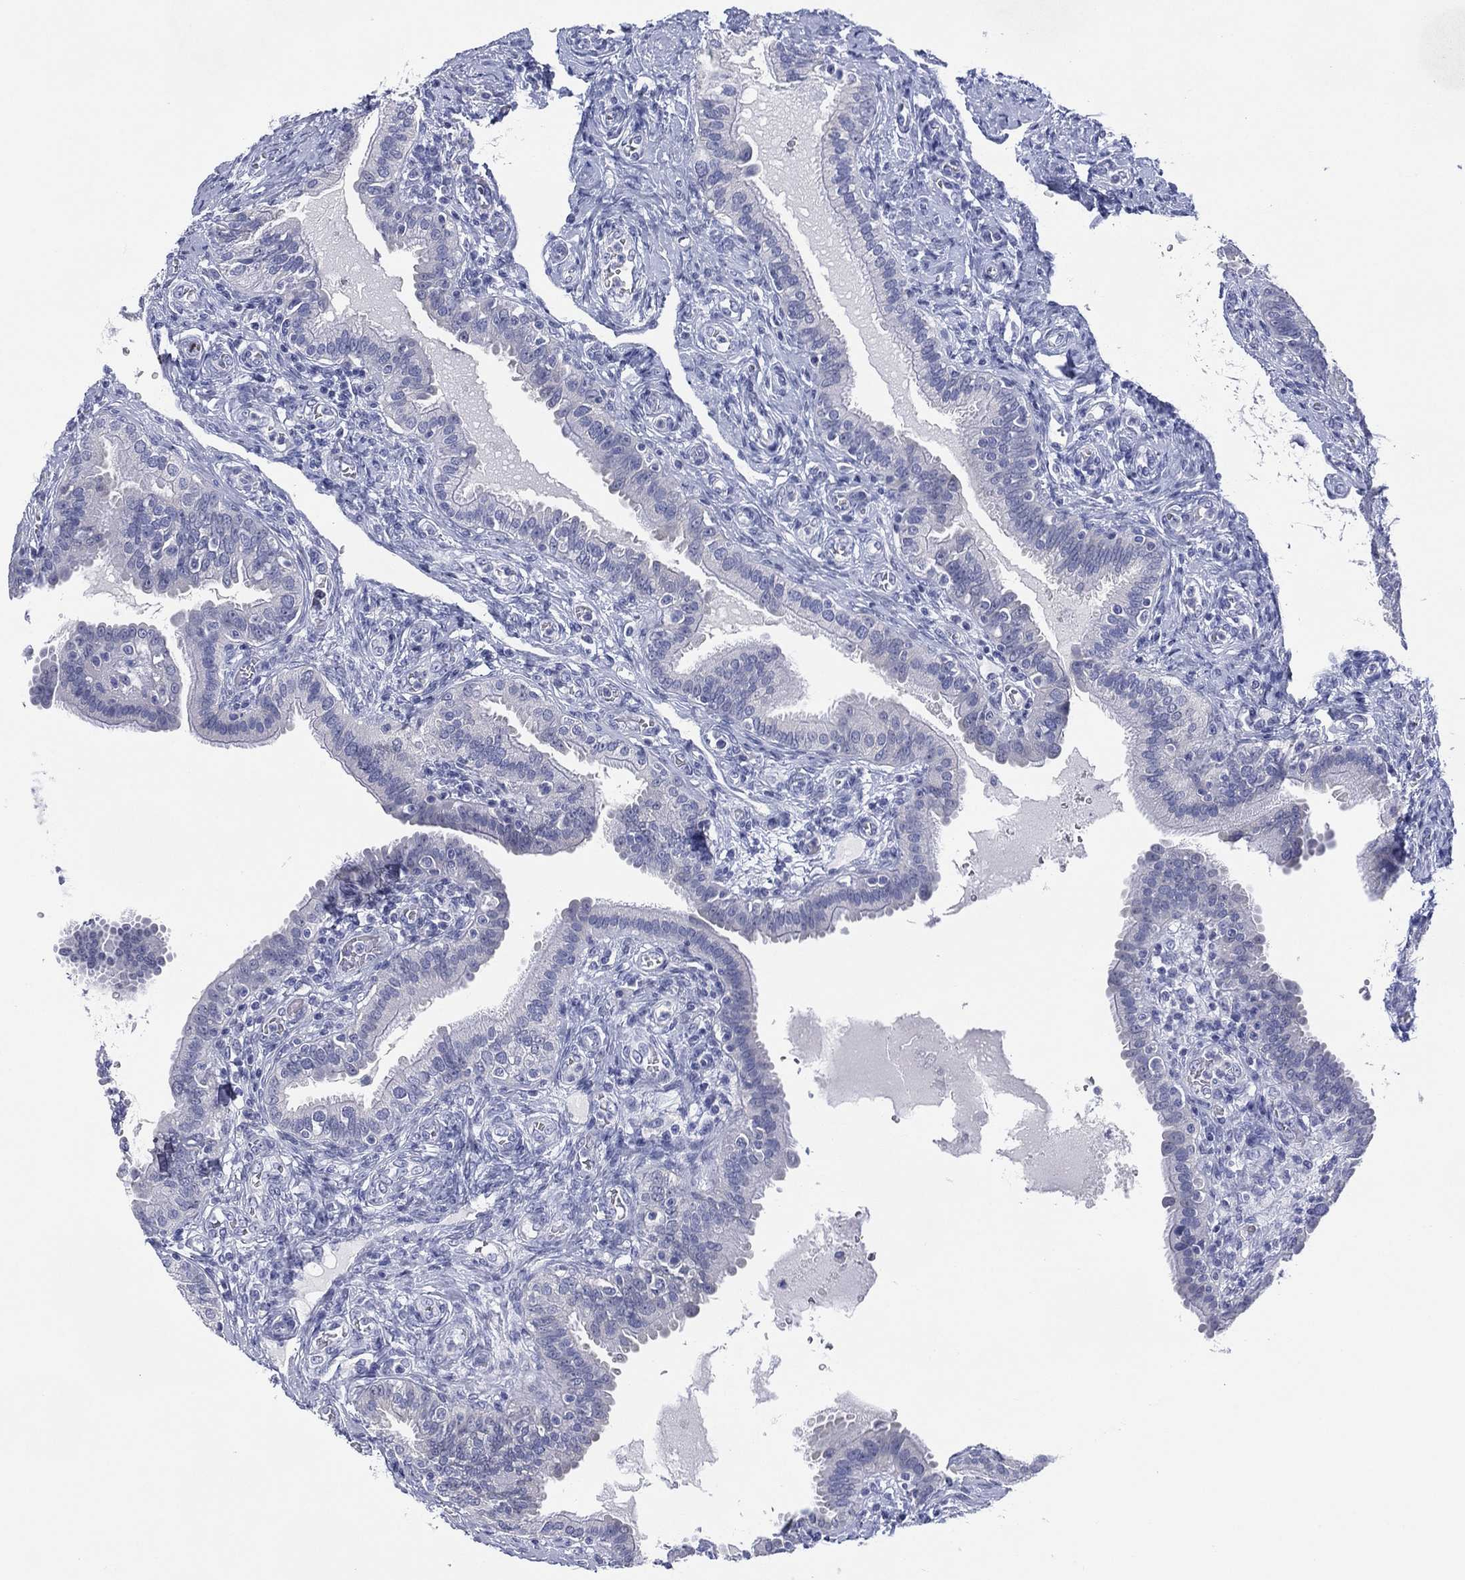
{"staining": {"intensity": "negative", "quantity": "none", "location": "none"}, "tissue": "fallopian tube", "cell_type": "Glandular cells", "image_type": "normal", "snomed": [{"axis": "morphology", "description": "Normal tissue, NOS"}, {"axis": "topography", "description": "Fallopian tube"}, {"axis": "topography", "description": "Ovary"}], "caption": "Unremarkable fallopian tube was stained to show a protein in brown. There is no significant expression in glandular cells. The staining was performed using DAB (3,3'-diaminobenzidine) to visualize the protein expression in brown, while the nuclei were stained in blue with hematoxylin (Magnification: 20x).", "gene": "DSG1", "patient": {"sex": "female", "age": 41}}